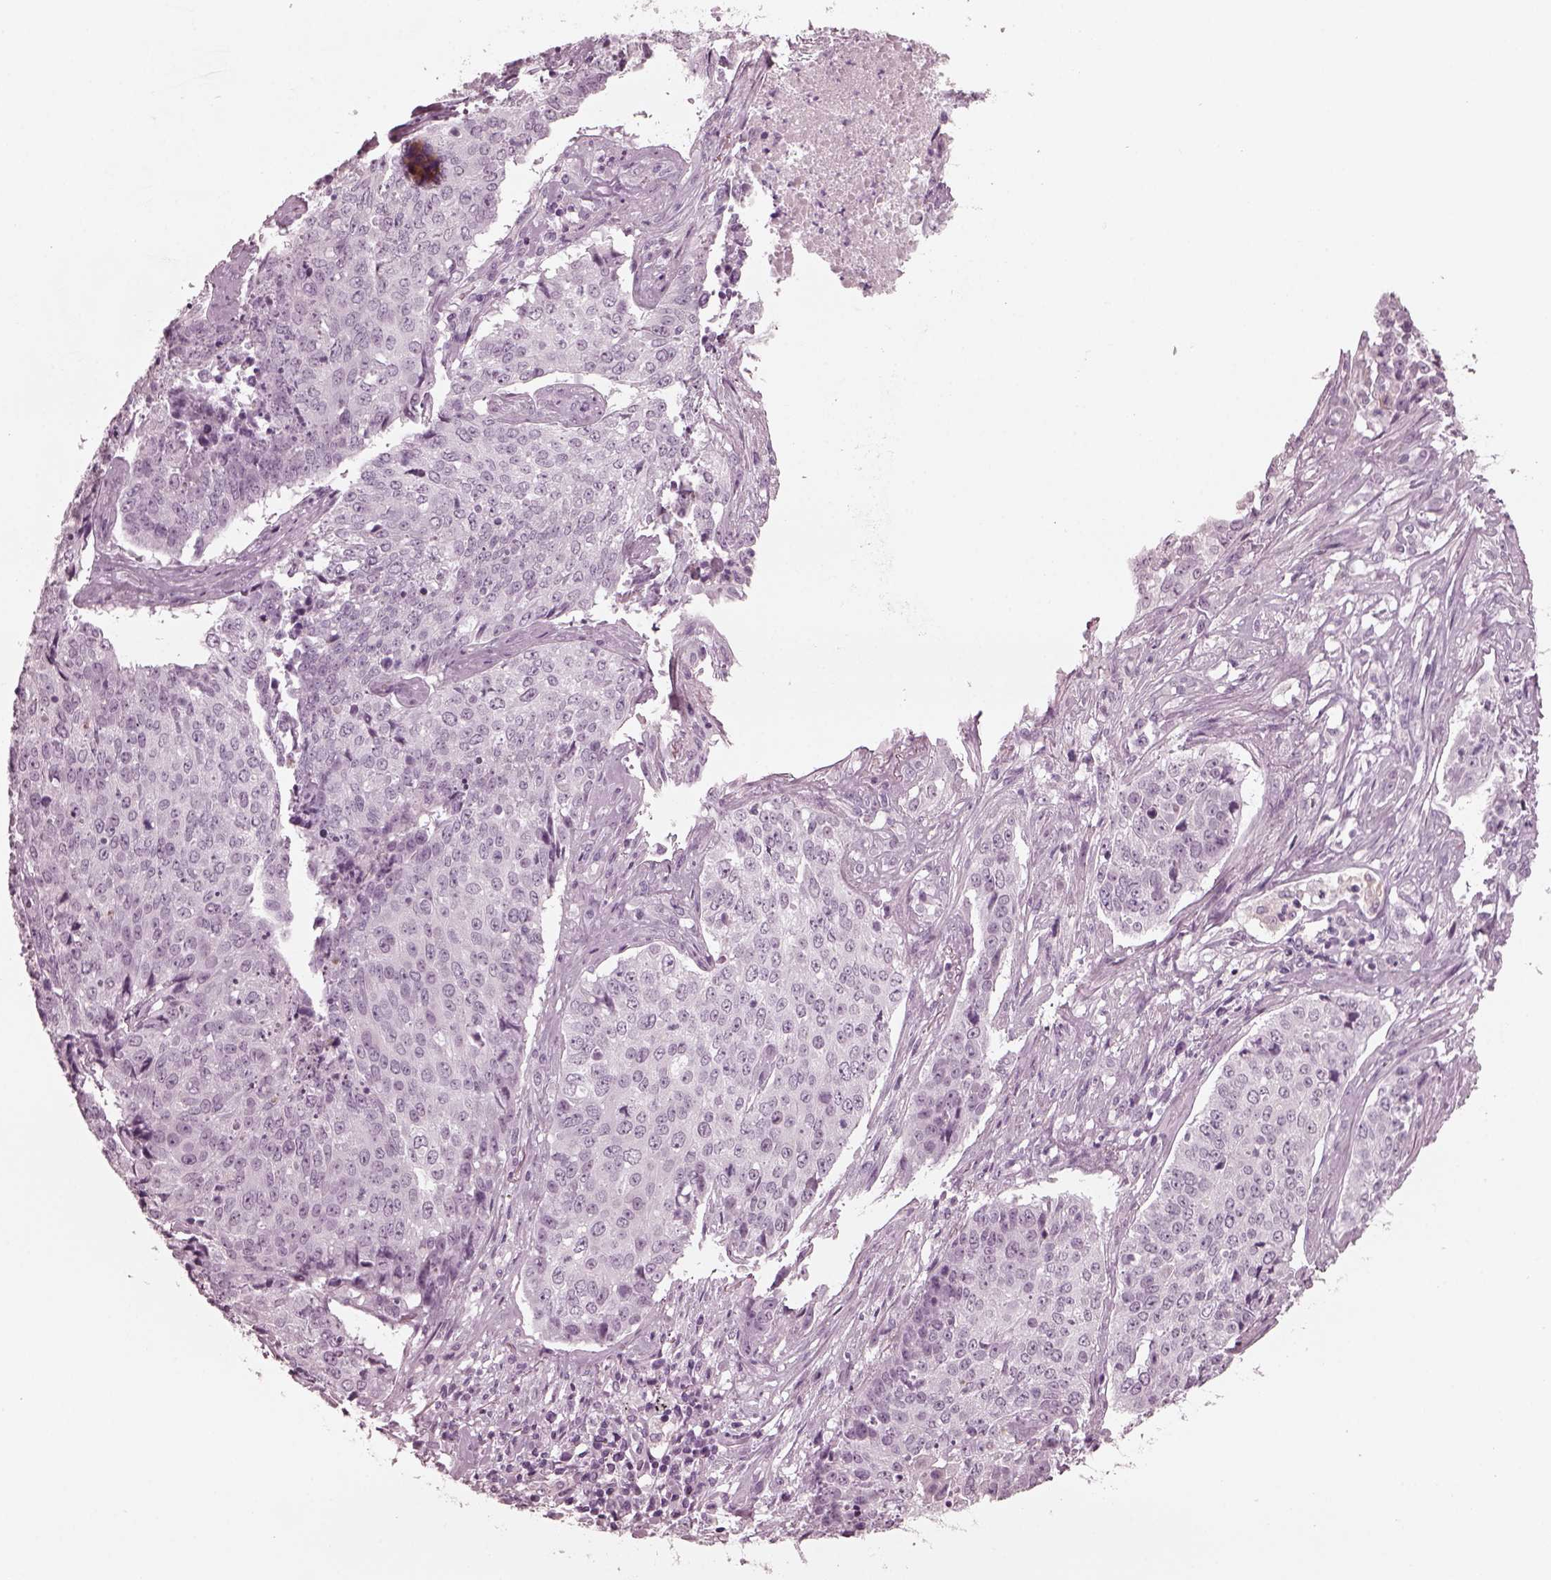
{"staining": {"intensity": "negative", "quantity": "none", "location": "none"}, "tissue": "lung cancer", "cell_type": "Tumor cells", "image_type": "cancer", "snomed": [{"axis": "morphology", "description": "Normal tissue, NOS"}, {"axis": "morphology", "description": "Squamous cell carcinoma, NOS"}, {"axis": "topography", "description": "Bronchus"}, {"axis": "topography", "description": "Lung"}], "caption": "Protein analysis of lung cancer displays no significant positivity in tumor cells.", "gene": "GRM6", "patient": {"sex": "male", "age": 64}}